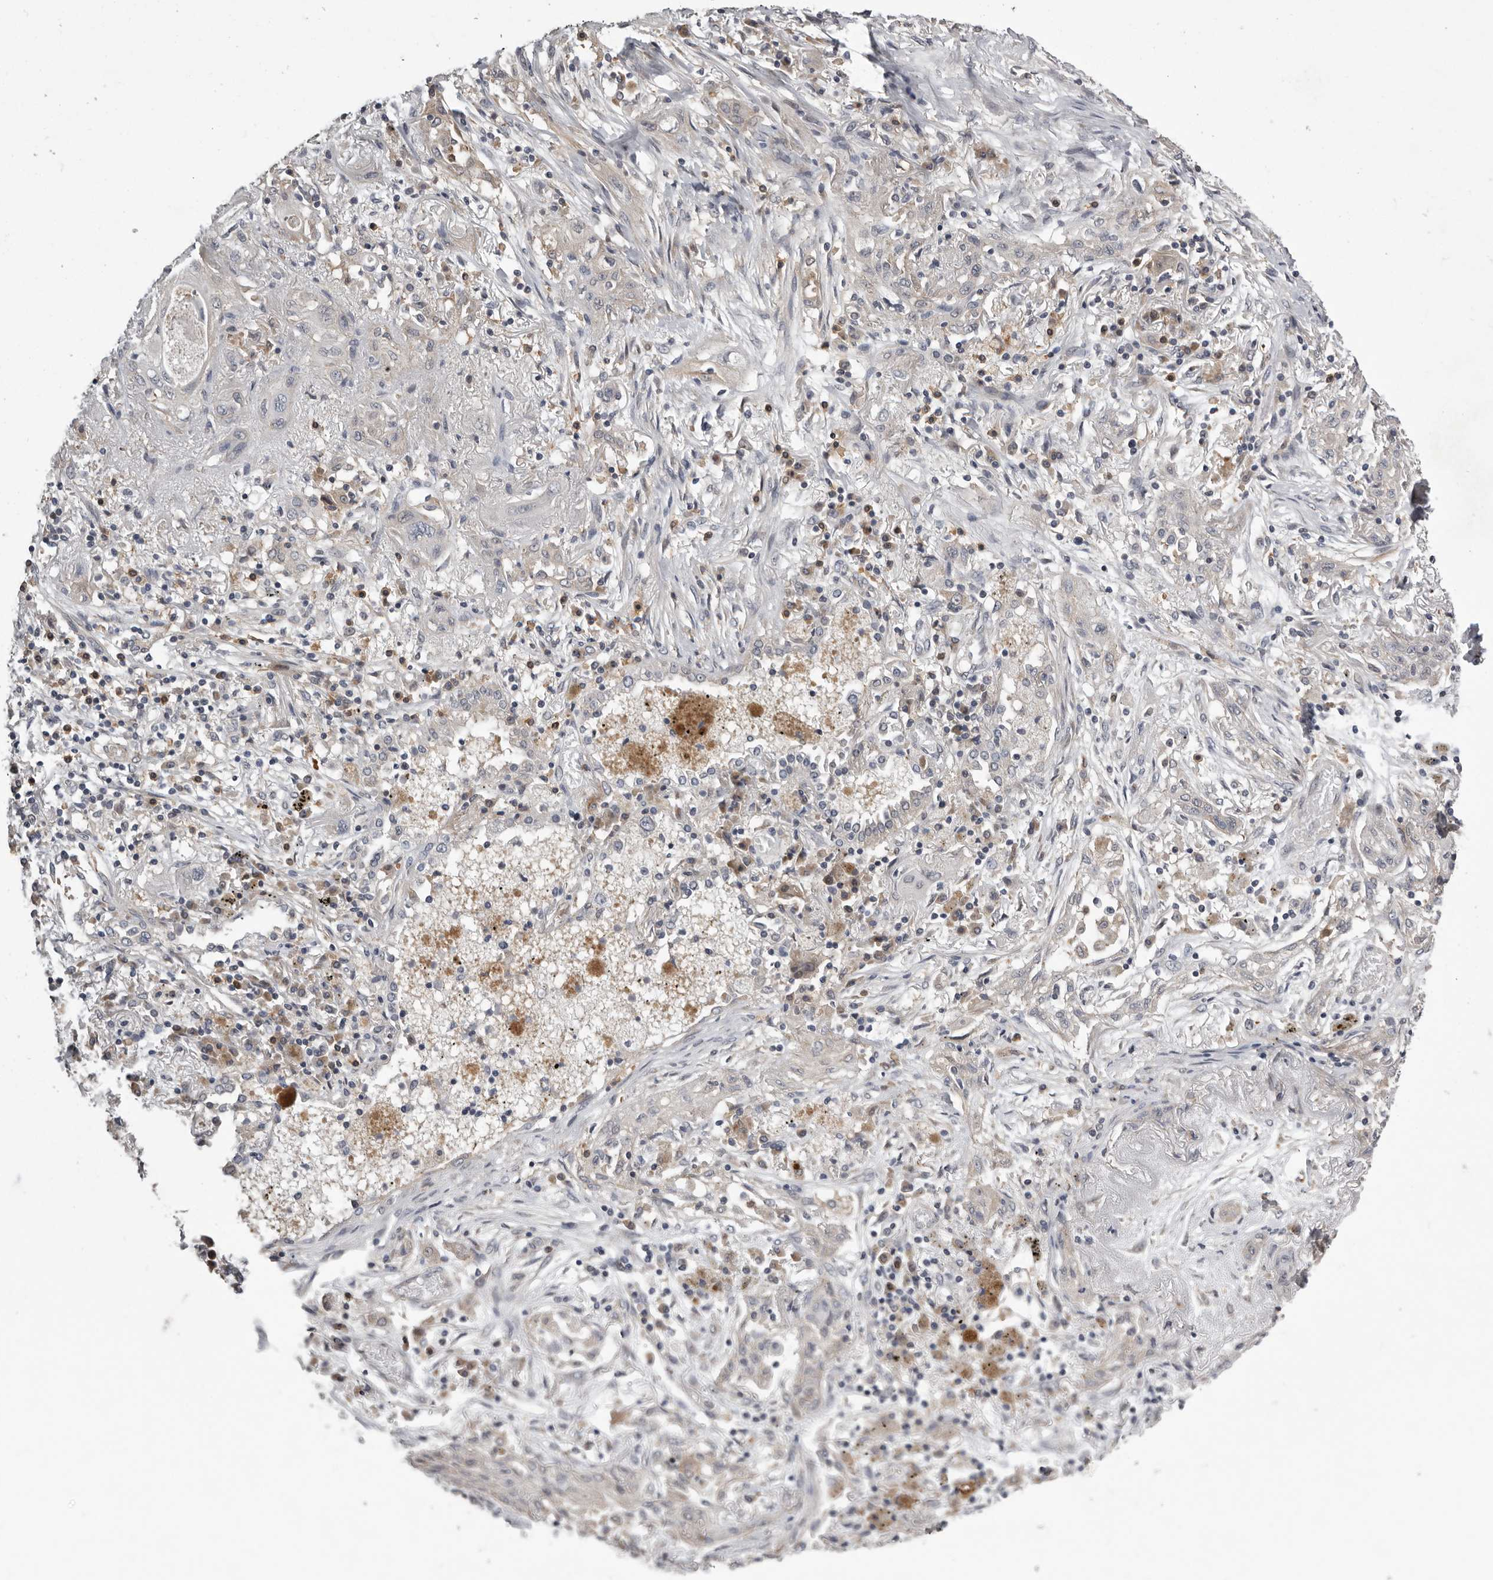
{"staining": {"intensity": "negative", "quantity": "none", "location": "none"}, "tissue": "lung cancer", "cell_type": "Tumor cells", "image_type": "cancer", "snomed": [{"axis": "morphology", "description": "Squamous cell carcinoma, NOS"}, {"axis": "topography", "description": "Lung"}], "caption": "This micrograph is of lung cancer (squamous cell carcinoma) stained with immunohistochemistry to label a protein in brown with the nuclei are counter-stained blue. There is no expression in tumor cells.", "gene": "RALGPS2", "patient": {"sex": "female", "age": 47}}